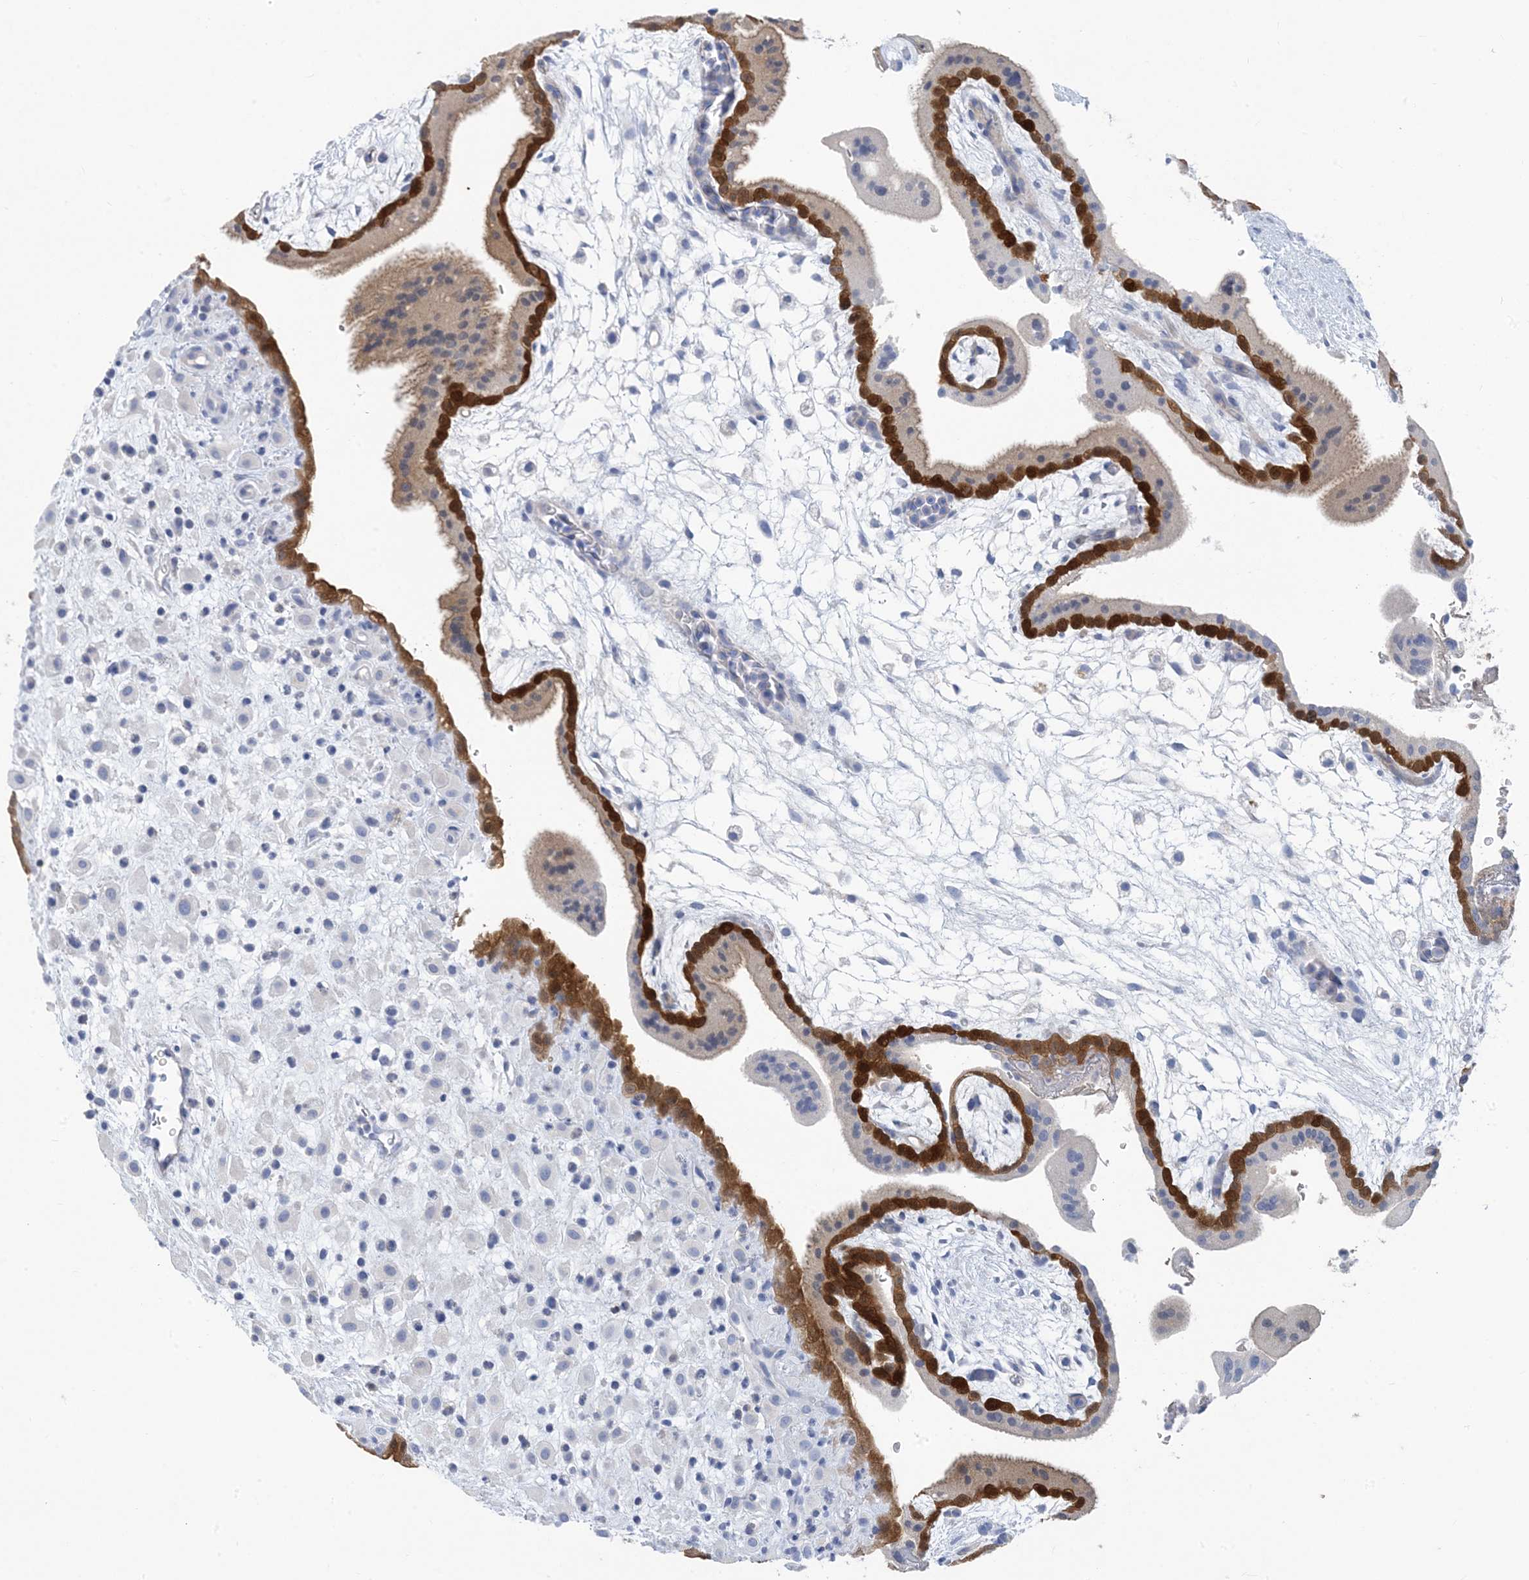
{"staining": {"intensity": "negative", "quantity": "none", "location": "none"}, "tissue": "placenta", "cell_type": "Decidual cells", "image_type": "normal", "snomed": [{"axis": "morphology", "description": "Normal tissue, NOS"}, {"axis": "topography", "description": "Placenta"}], "caption": "This is an IHC micrograph of normal placenta. There is no expression in decidual cells.", "gene": "SH3YL1", "patient": {"sex": "female", "age": 35}}